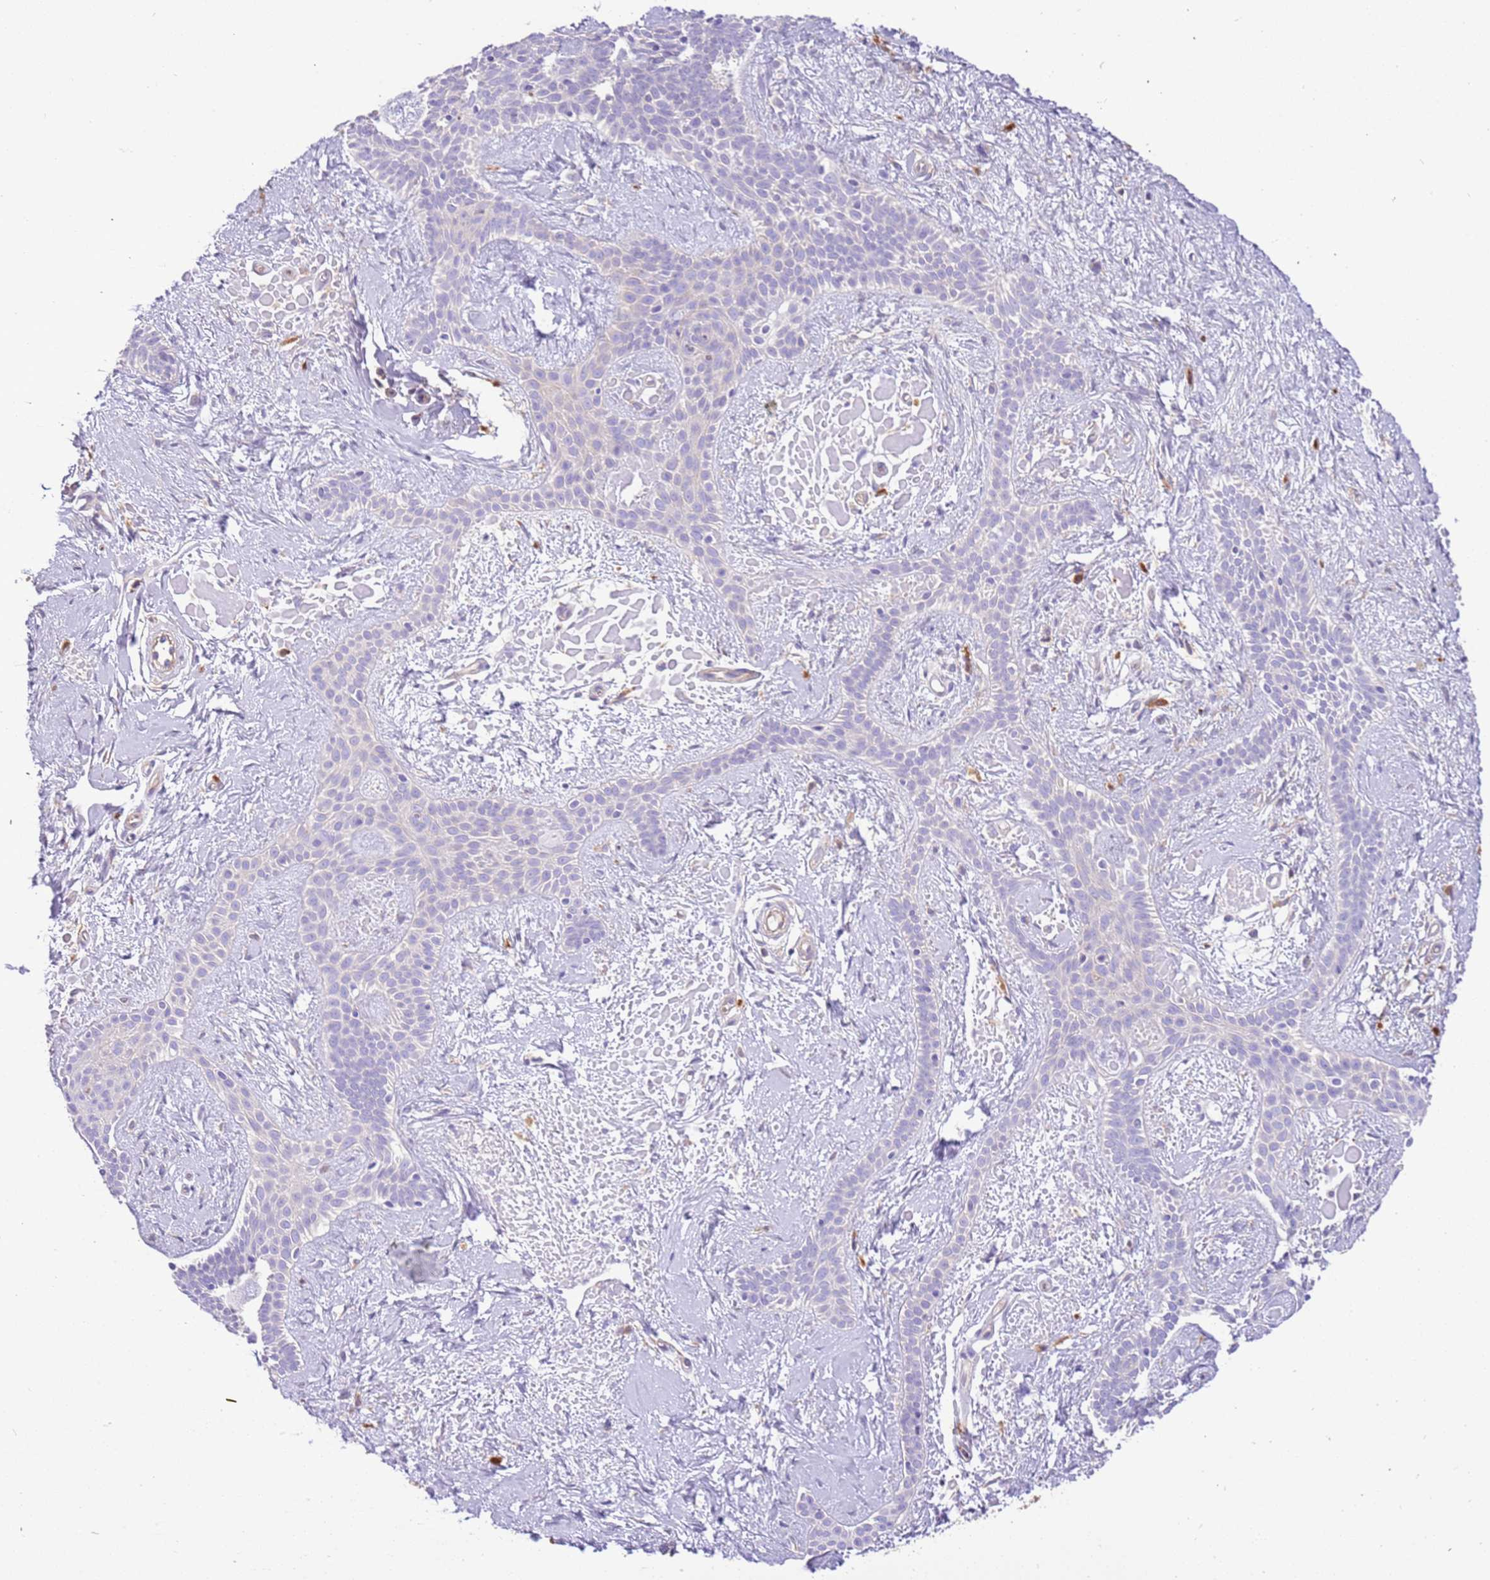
{"staining": {"intensity": "negative", "quantity": "none", "location": "none"}, "tissue": "skin cancer", "cell_type": "Tumor cells", "image_type": "cancer", "snomed": [{"axis": "morphology", "description": "Basal cell carcinoma"}, {"axis": "topography", "description": "Skin"}], "caption": "The photomicrograph displays no significant expression in tumor cells of basal cell carcinoma (skin).", "gene": "NAALADL1", "patient": {"sex": "male", "age": 78}}